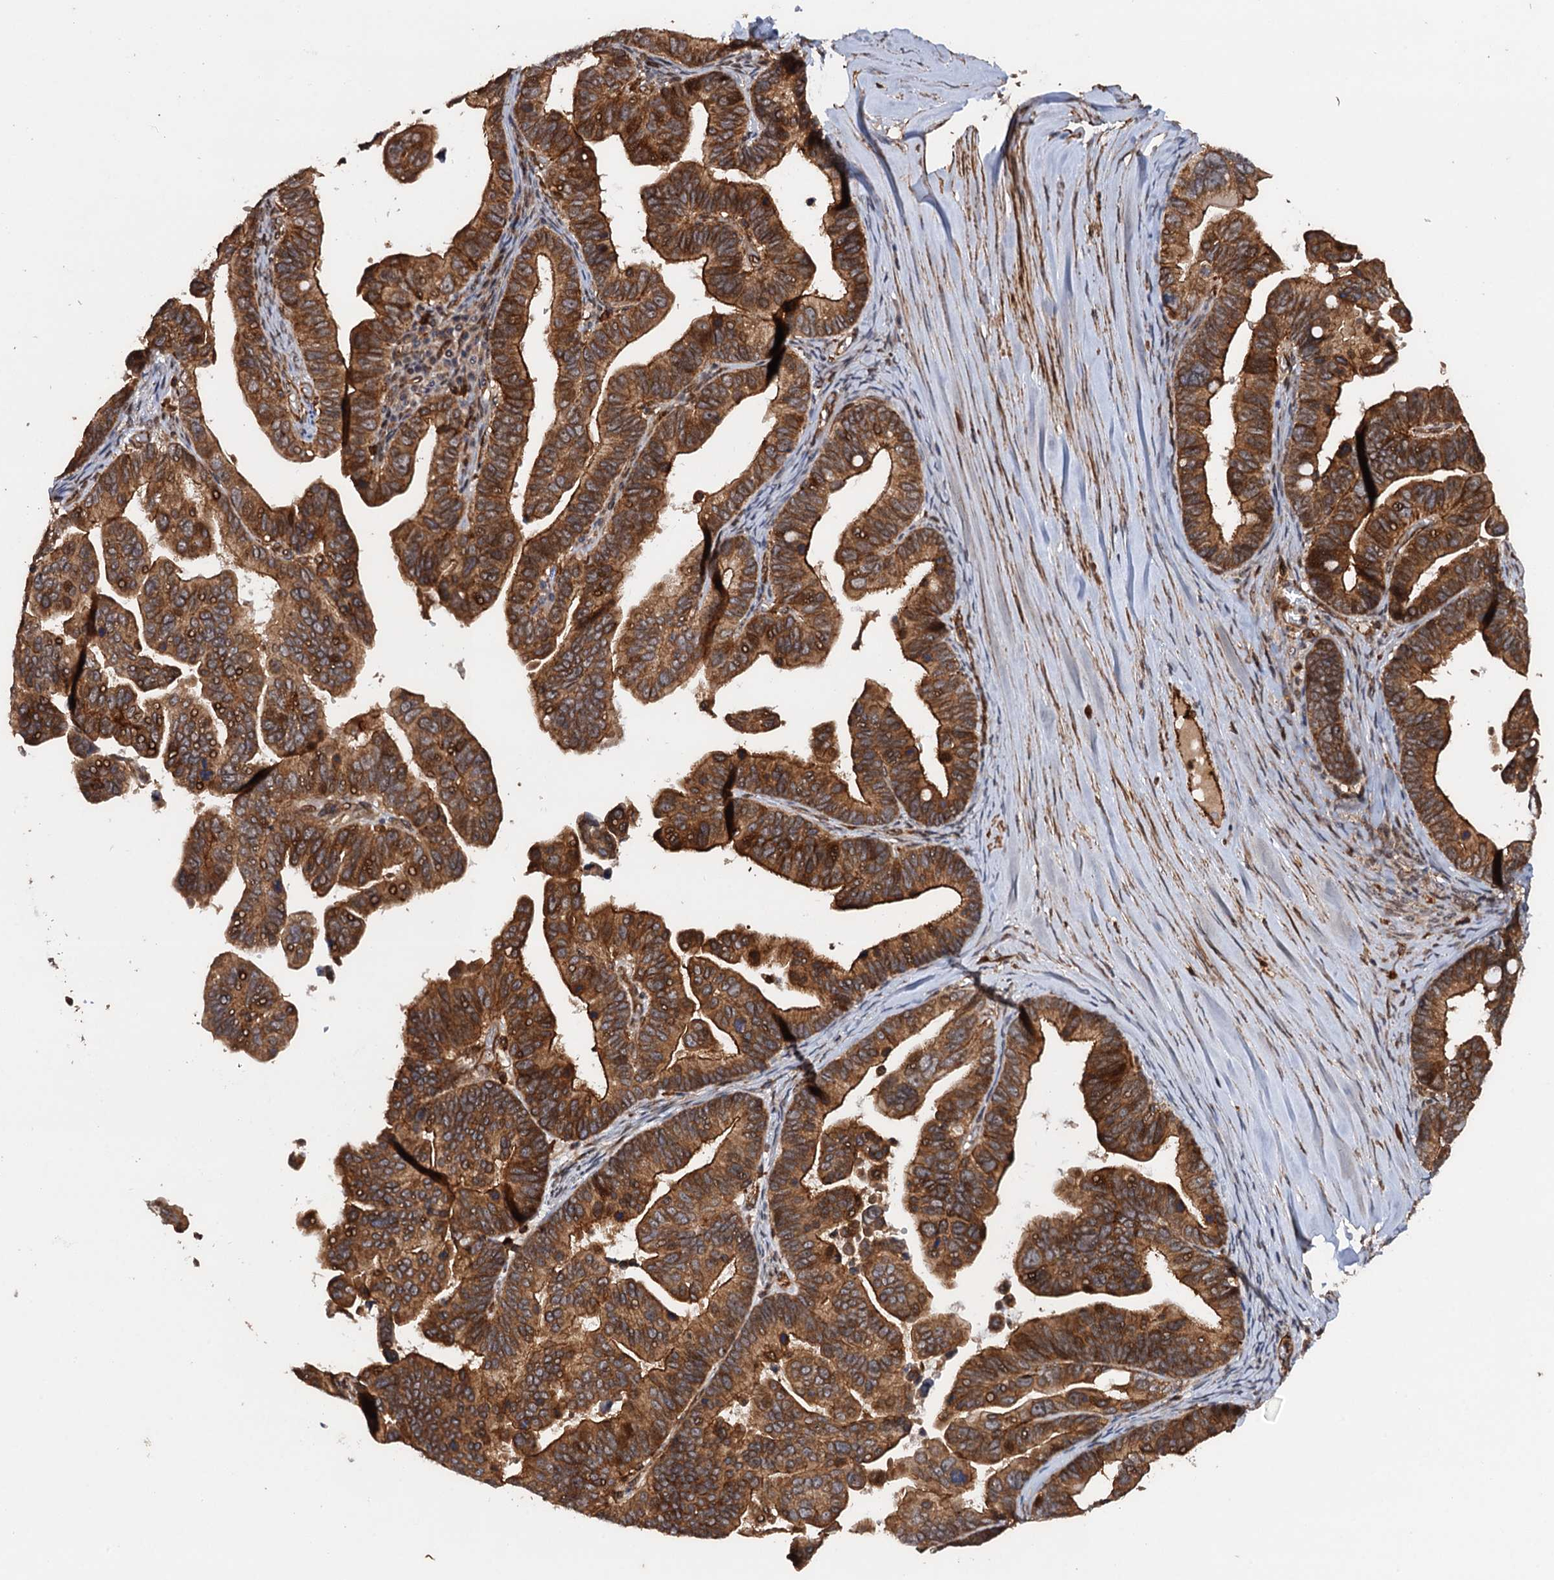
{"staining": {"intensity": "strong", "quantity": ">75%", "location": "cytoplasmic/membranous"}, "tissue": "ovarian cancer", "cell_type": "Tumor cells", "image_type": "cancer", "snomed": [{"axis": "morphology", "description": "Cystadenocarcinoma, serous, NOS"}, {"axis": "topography", "description": "Ovary"}], "caption": "Immunohistochemical staining of human ovarian serous cystadenocarcinoma demonstrates high levels of strong cytoplasmic/membranous staining in about >75% of tumor cells.", "gene": "BORA", "patient": {"sex": "female", "age": 56}}